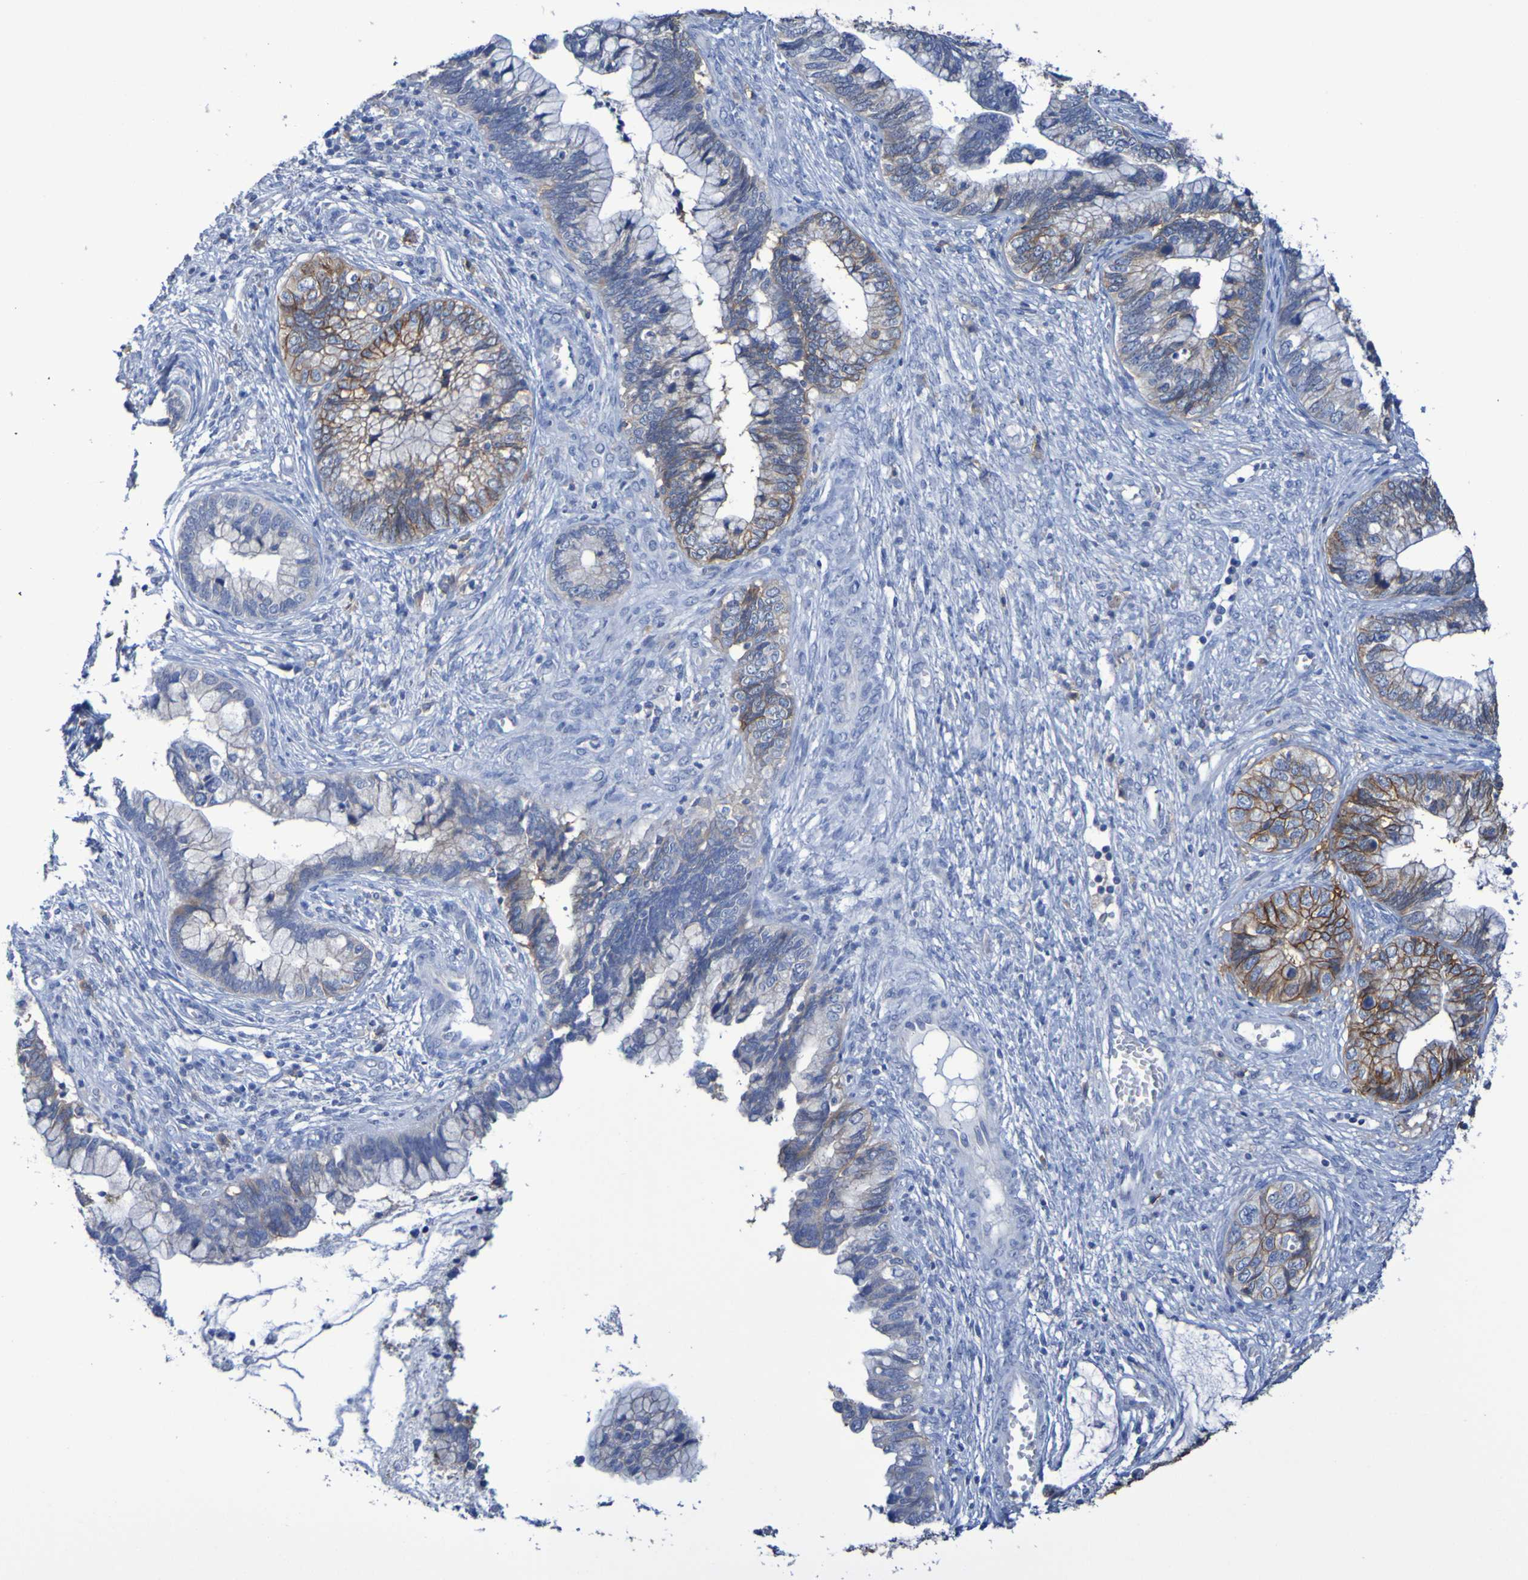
{"staining": {"intensity": "moderate", "quantity": "25%-75%", "location": "cytoplasmic/membranous"}, "tissue": "cervical cancer", "cell_type": "Tumor cells", "image_type": "cancer", "snomed": [{"axis": "morphology", "description": "Adenocarcinoma, NOS"}, {"axis": "topography", "description": "Cervix"}], "caption": "Protein expression analysis of cervical cancer (adenocarcinoma) shows moderate cytoplasmic/membranous expression in approximately 25%-75% of tumor cells.", "gene": "SLC3A2", "patient": {"sex": "female", "age": 44}}